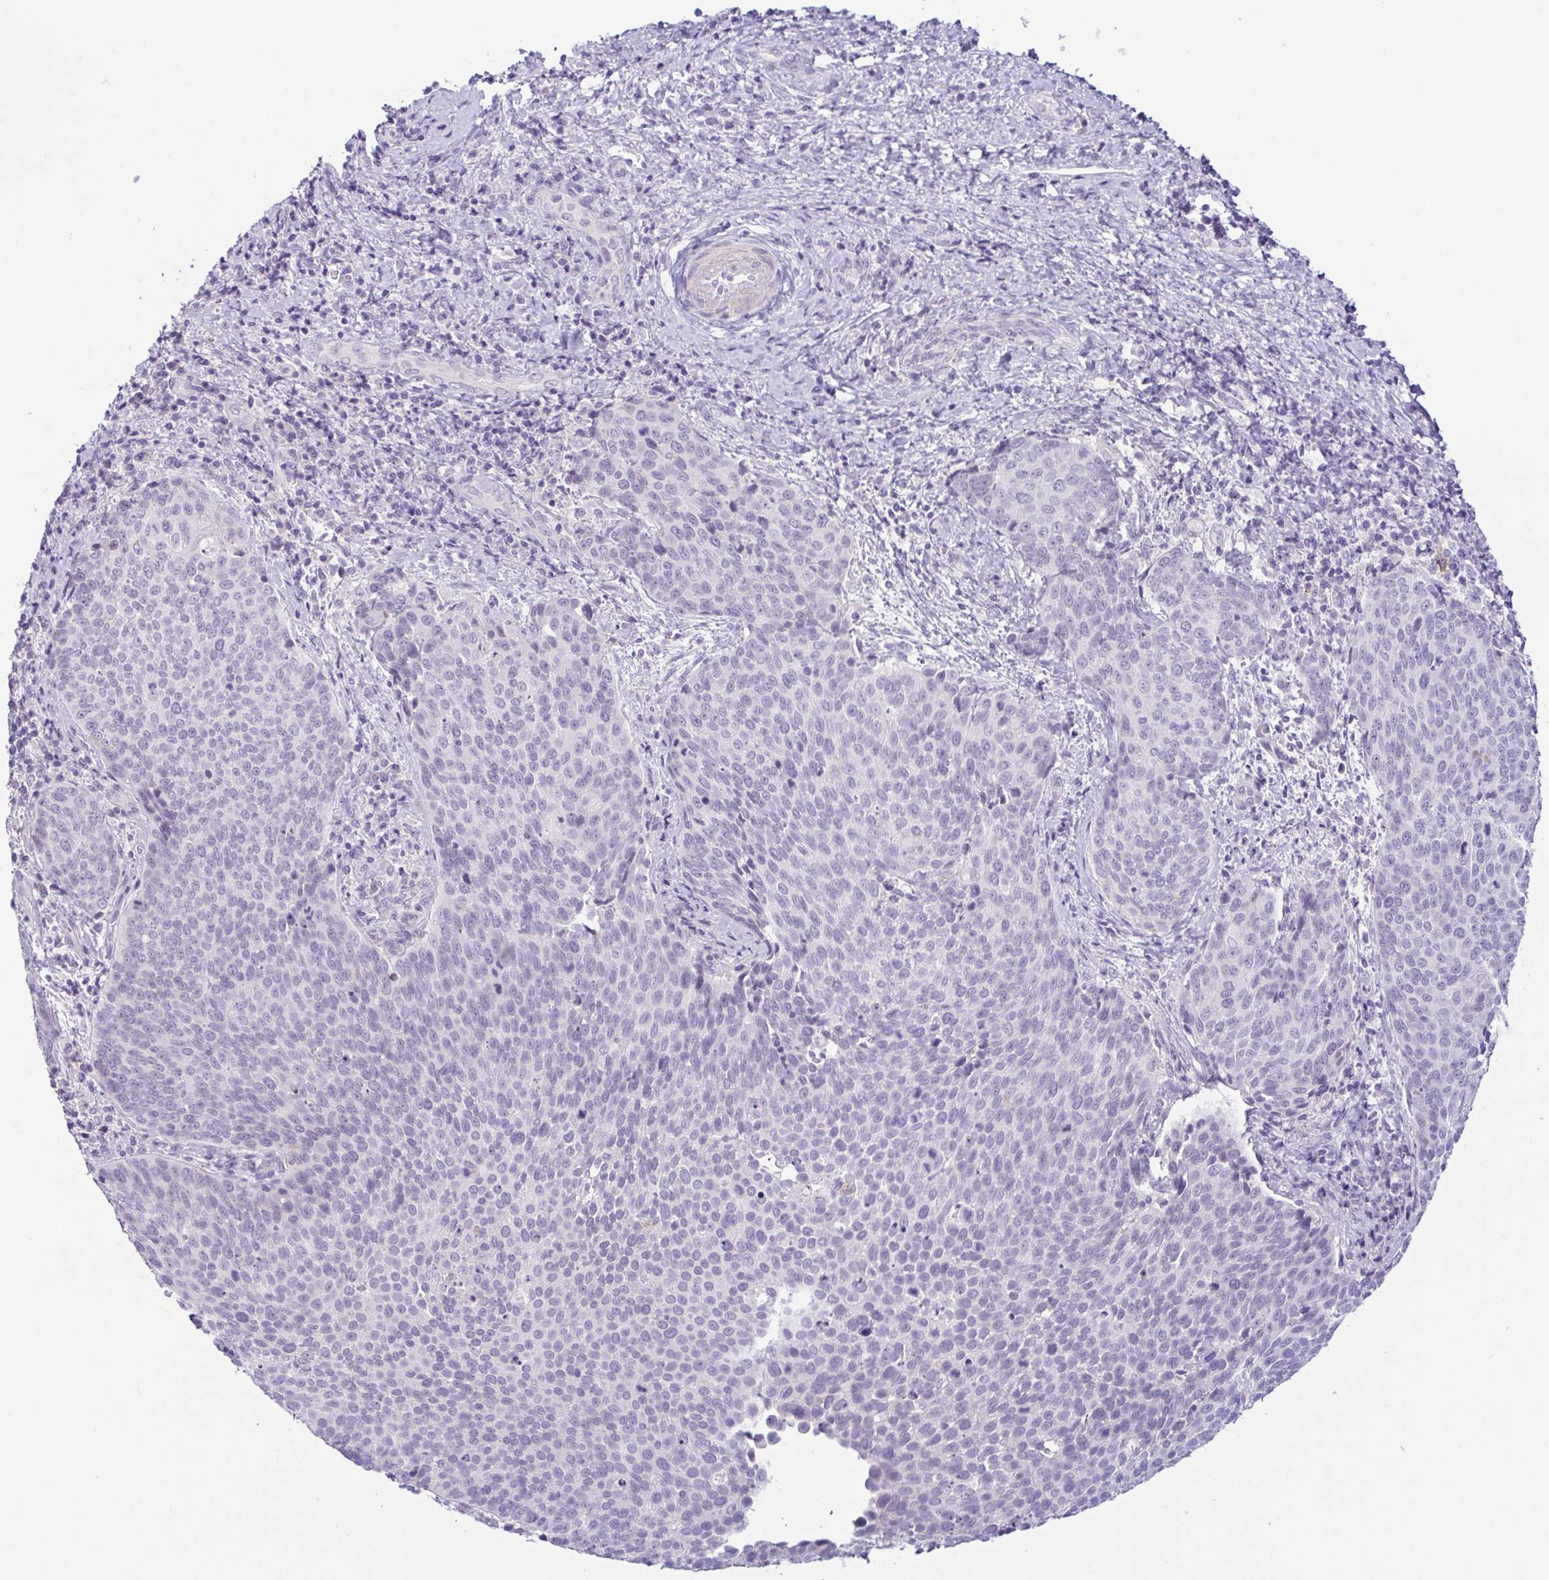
{"staining": {"intensity": "negative", "quantity": "none", "location": "none"}, "tissue": "cervical cancer", "cell_type": "Tumor cells", "image_type": "cancer", "snomed": [{"axis": "morphology", "description": "Squamous cell carcinoma, NOS"}, {"axis": "topography", "description": "Cervix"}], "caption": "DAB (3,3'-diaminobenzidine) immunohistochemical staining of squamous cell carcinoma (cervical) exhibits no significant expression in tumor cells. Brightfield microscopy of IHC stained with DAB (brown) and hematoxylin (blue), captured at high magnification.", "gene": "TERT", "patient": {"sex": "female", "age": 34}}